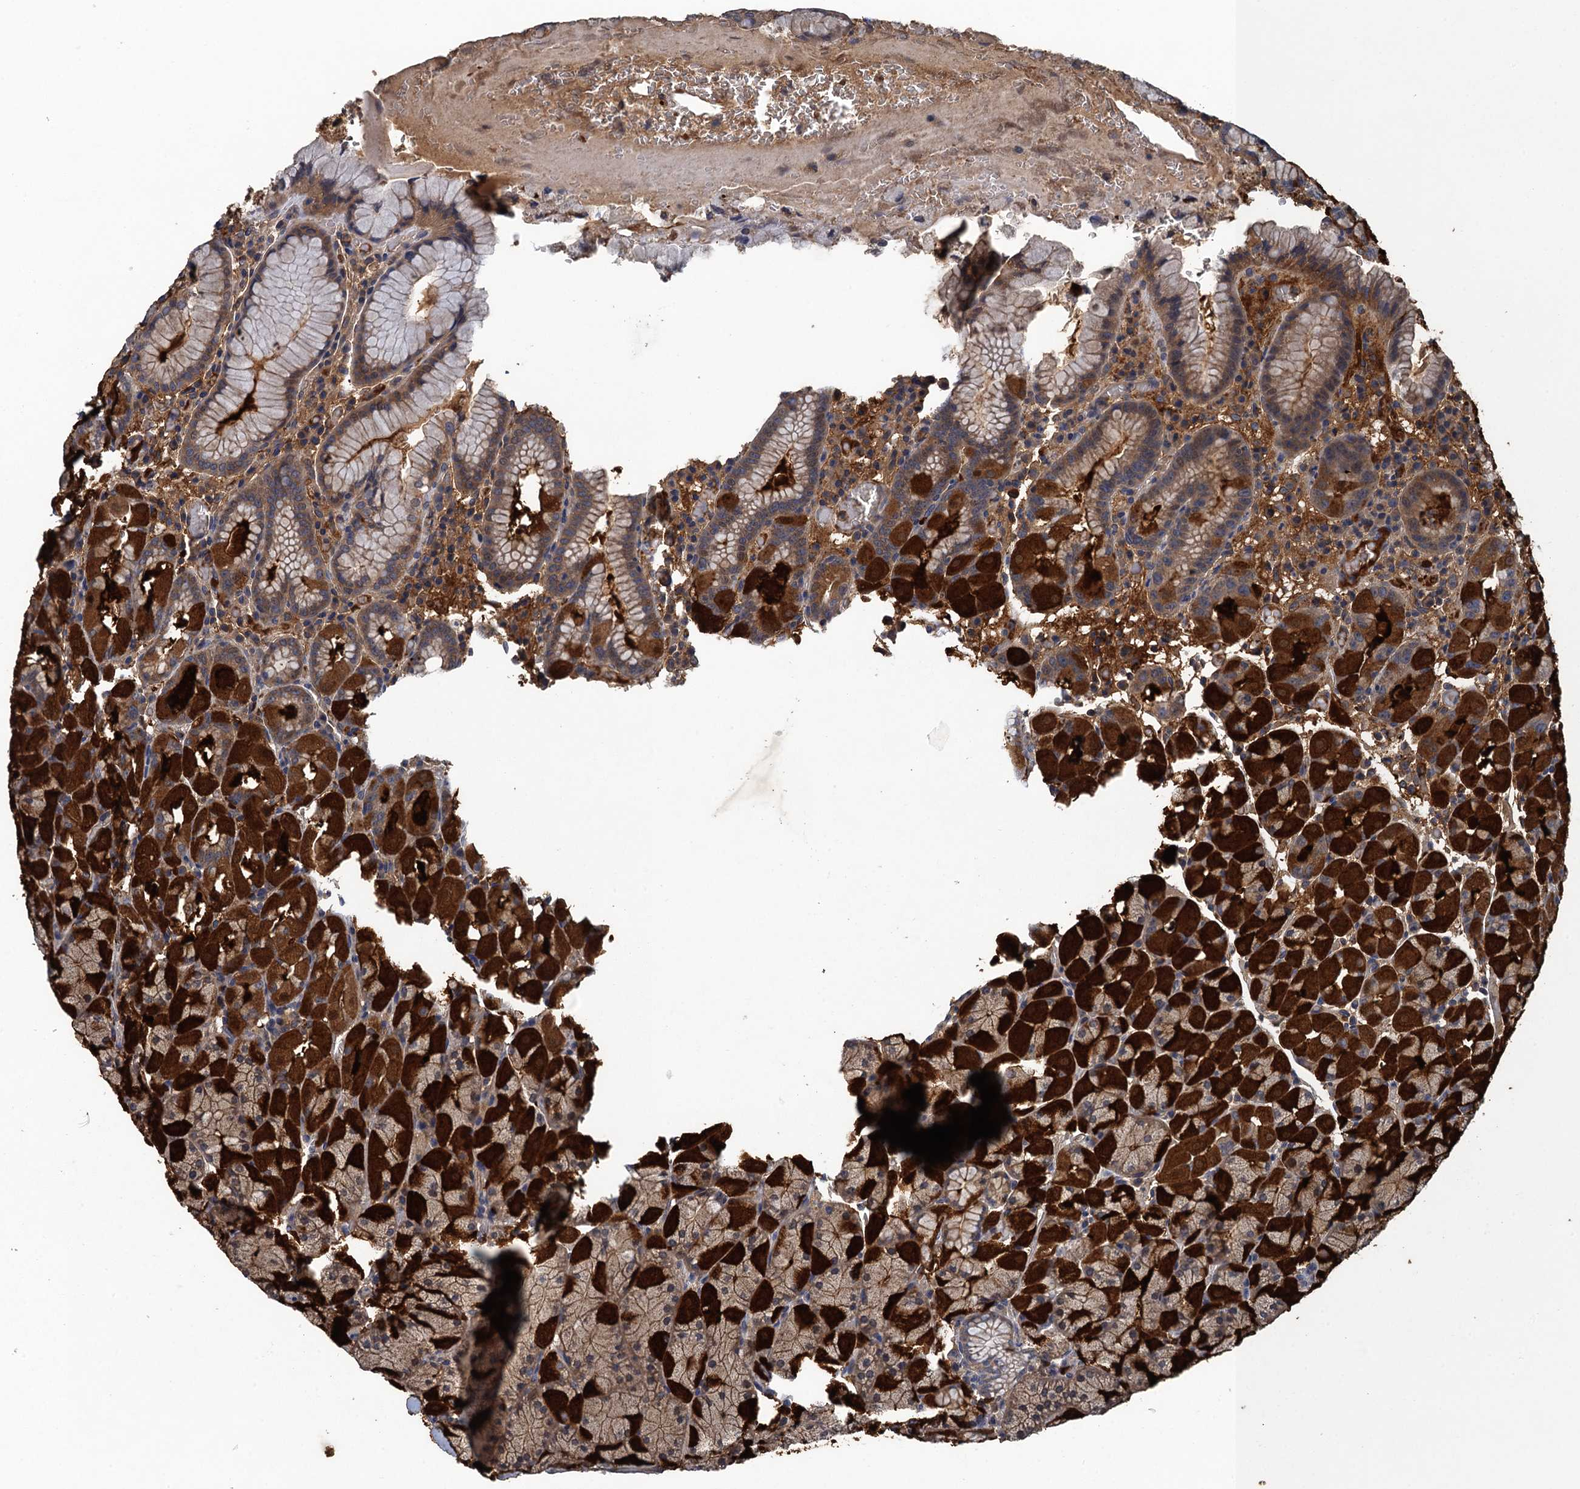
{"staining": {"intensity": "strong", "quantity": ">75%", "location": "cytoplasmic/membranous"}, "tissue": "stomach", "cell_type": "Glandular cells", "image_type": "normal", "snomed": [{"axis": "morphology", "description": "Normal tissue, NOS"}, {"axis": "topography", "description": "Stomach, upper"}, {"axis": "topography", "description": "Stomach, lower"}], "caption": "An immunohistochemistry (IHC) micrograph of benign tissue is shown. Protein staining in brown labels strong cytoplasmic/membranous positivity in stomach within glandular cells.", "gene": "HAPLN3", "patient": {"sex": "male", "age": 80}}